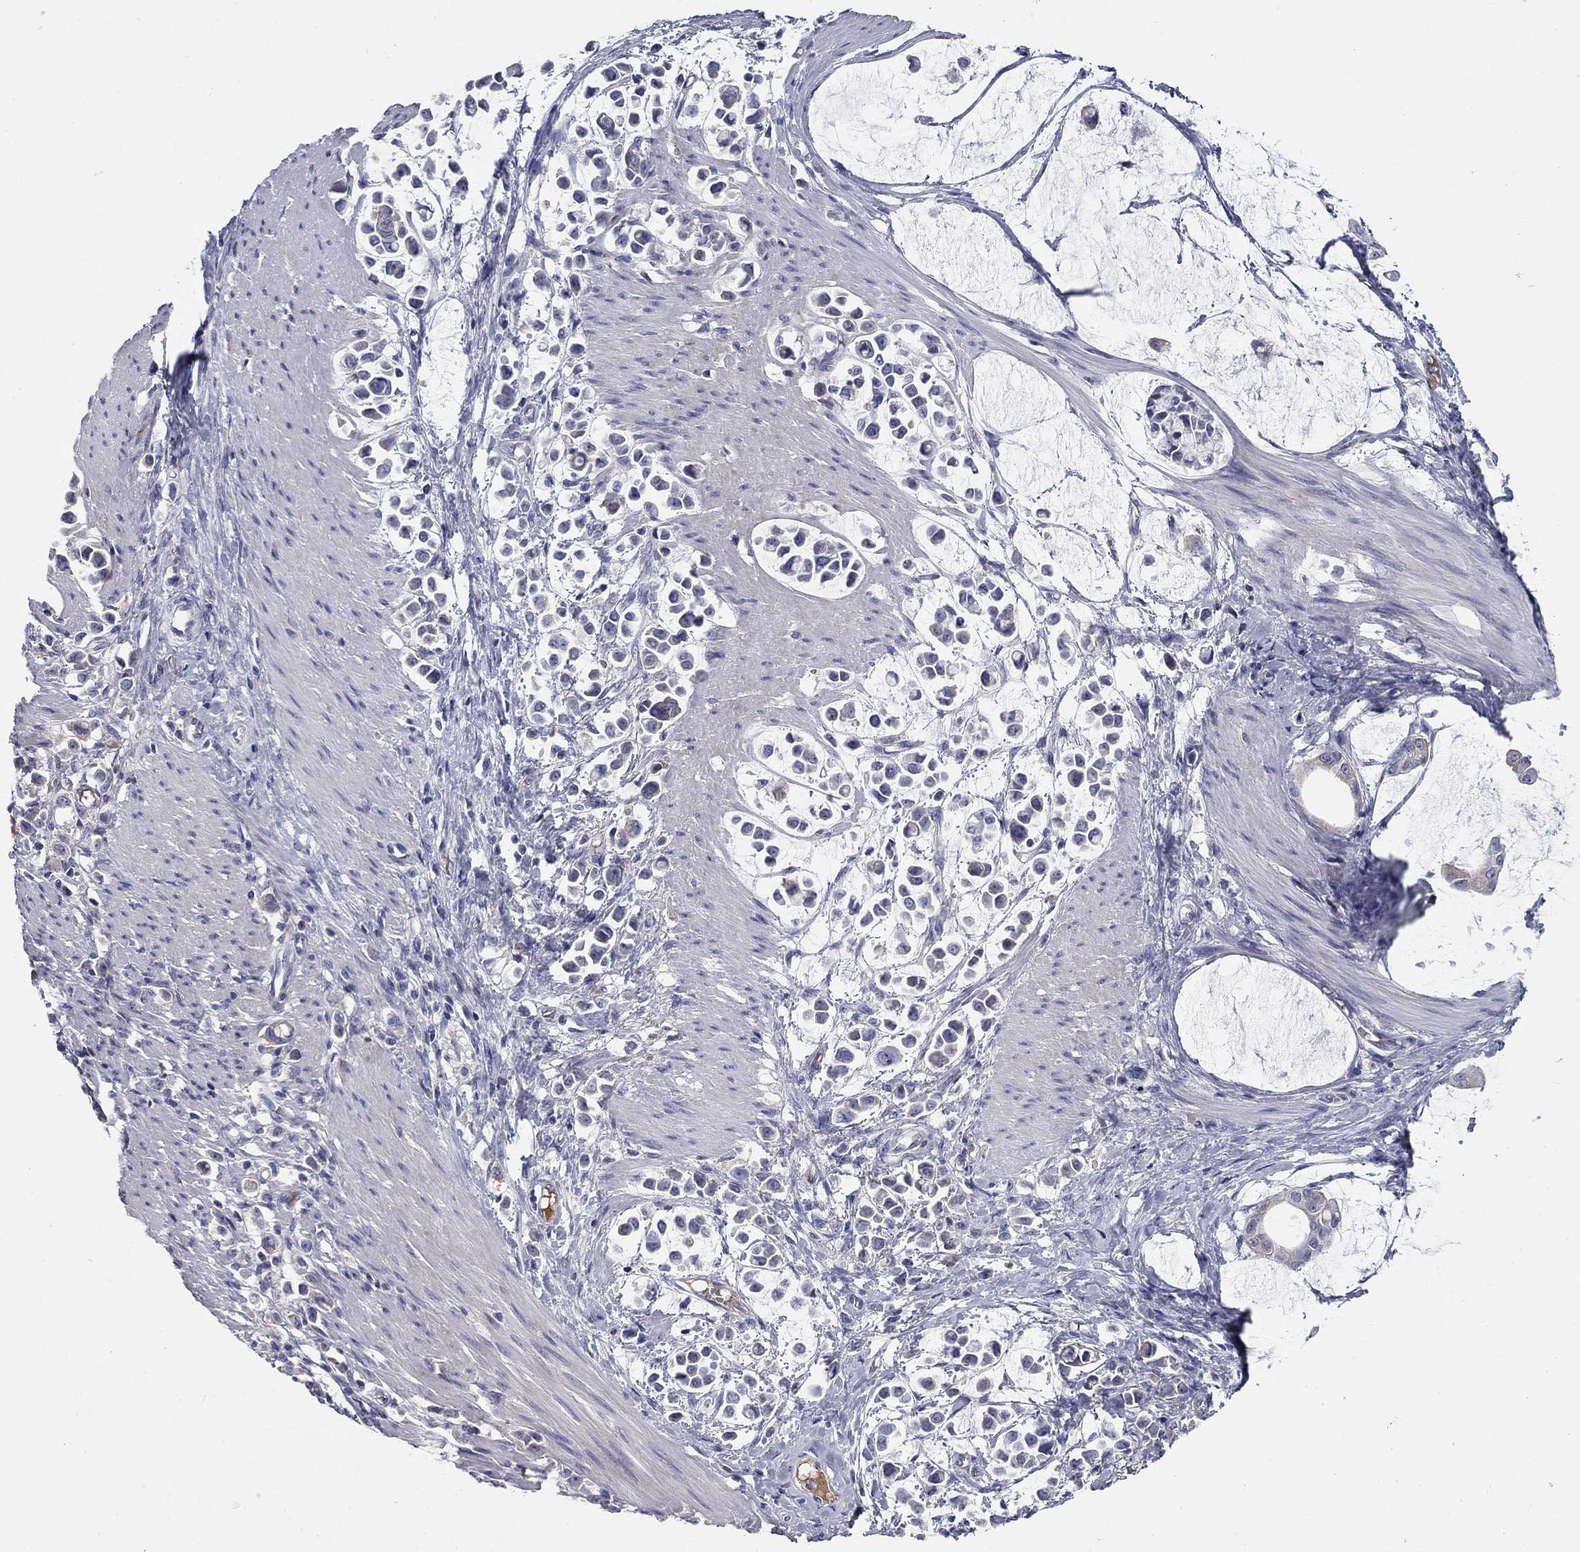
{"staining": {"intensity": "negative", "quantity": "none", "location": "none"}, "tissue": "stomach cancer", "cell_type": "Tumor cells", "image_type": "cancer", "snomed": [{"axis": "morphology", "description": "Adenocarcinoma, NOS"}, {"axis": "topography", "description": "Stomach"}], "caption": "Tumor cells are negative for protein expression in human stomach cancer (adenocarcinoma).", "gene": "CPLX4", "patient": {"sex": "male", "age": 82}}